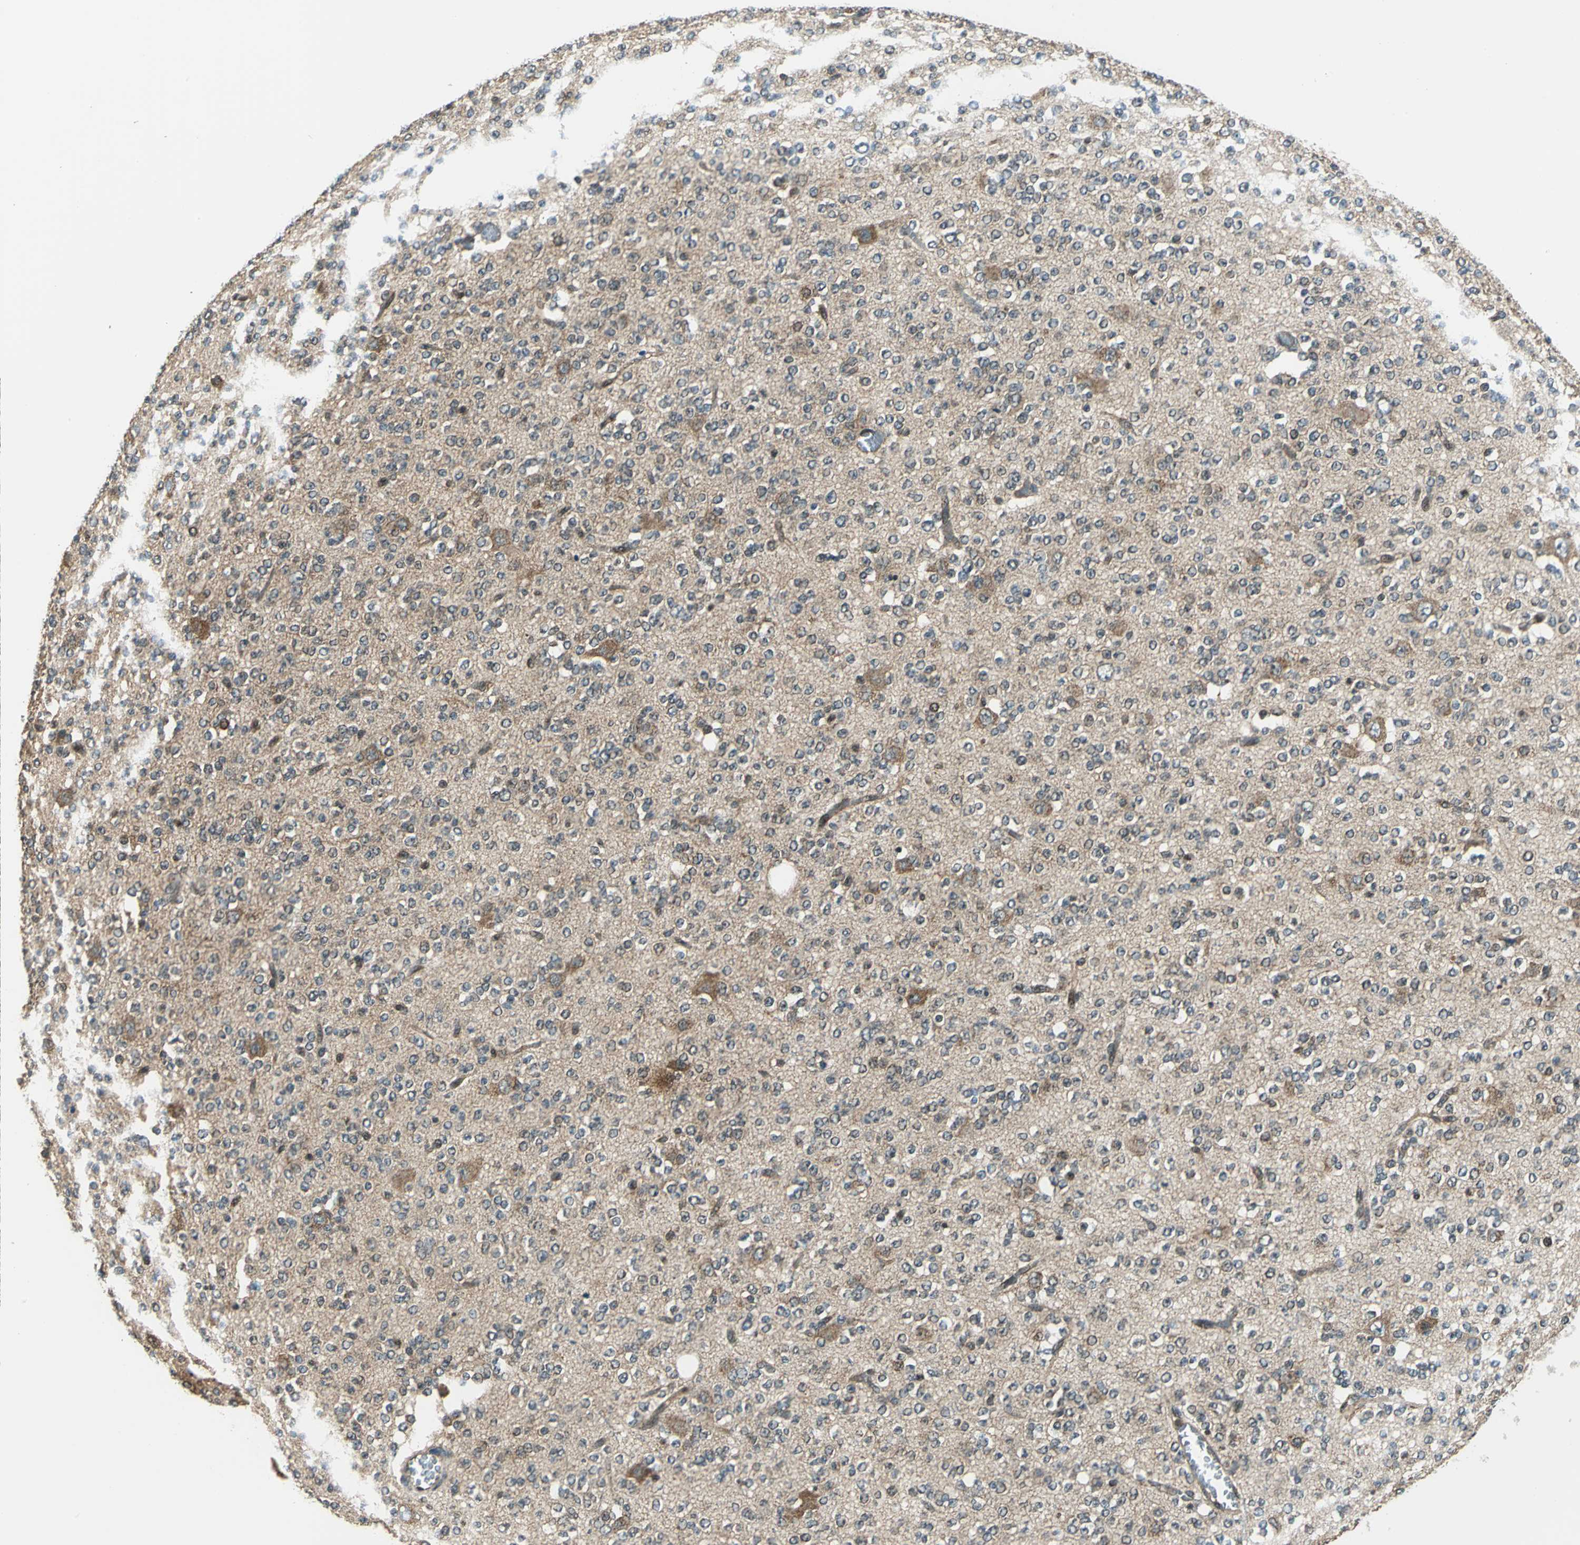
{"staining": {"intensity": "weak", "quantity": ">75%", "location": "cytoplasmic/membranous"}, "tissue": "glioma", "cell_type": "Tumor cells", "image_type": "cancer", "snomed": [{"axis": "morphology", "description": "Glioma, malignant, Low grade"}, {"axis": "topography", "description": "Brain"}], "caption": "An image of human malignant glioma (low-grade) stained for a protein reveals weak cytoplasmic/membranous brown staining in tumor cells.", "gene": "NUDT2", "patient": {"sex": "male", "age": 38}}